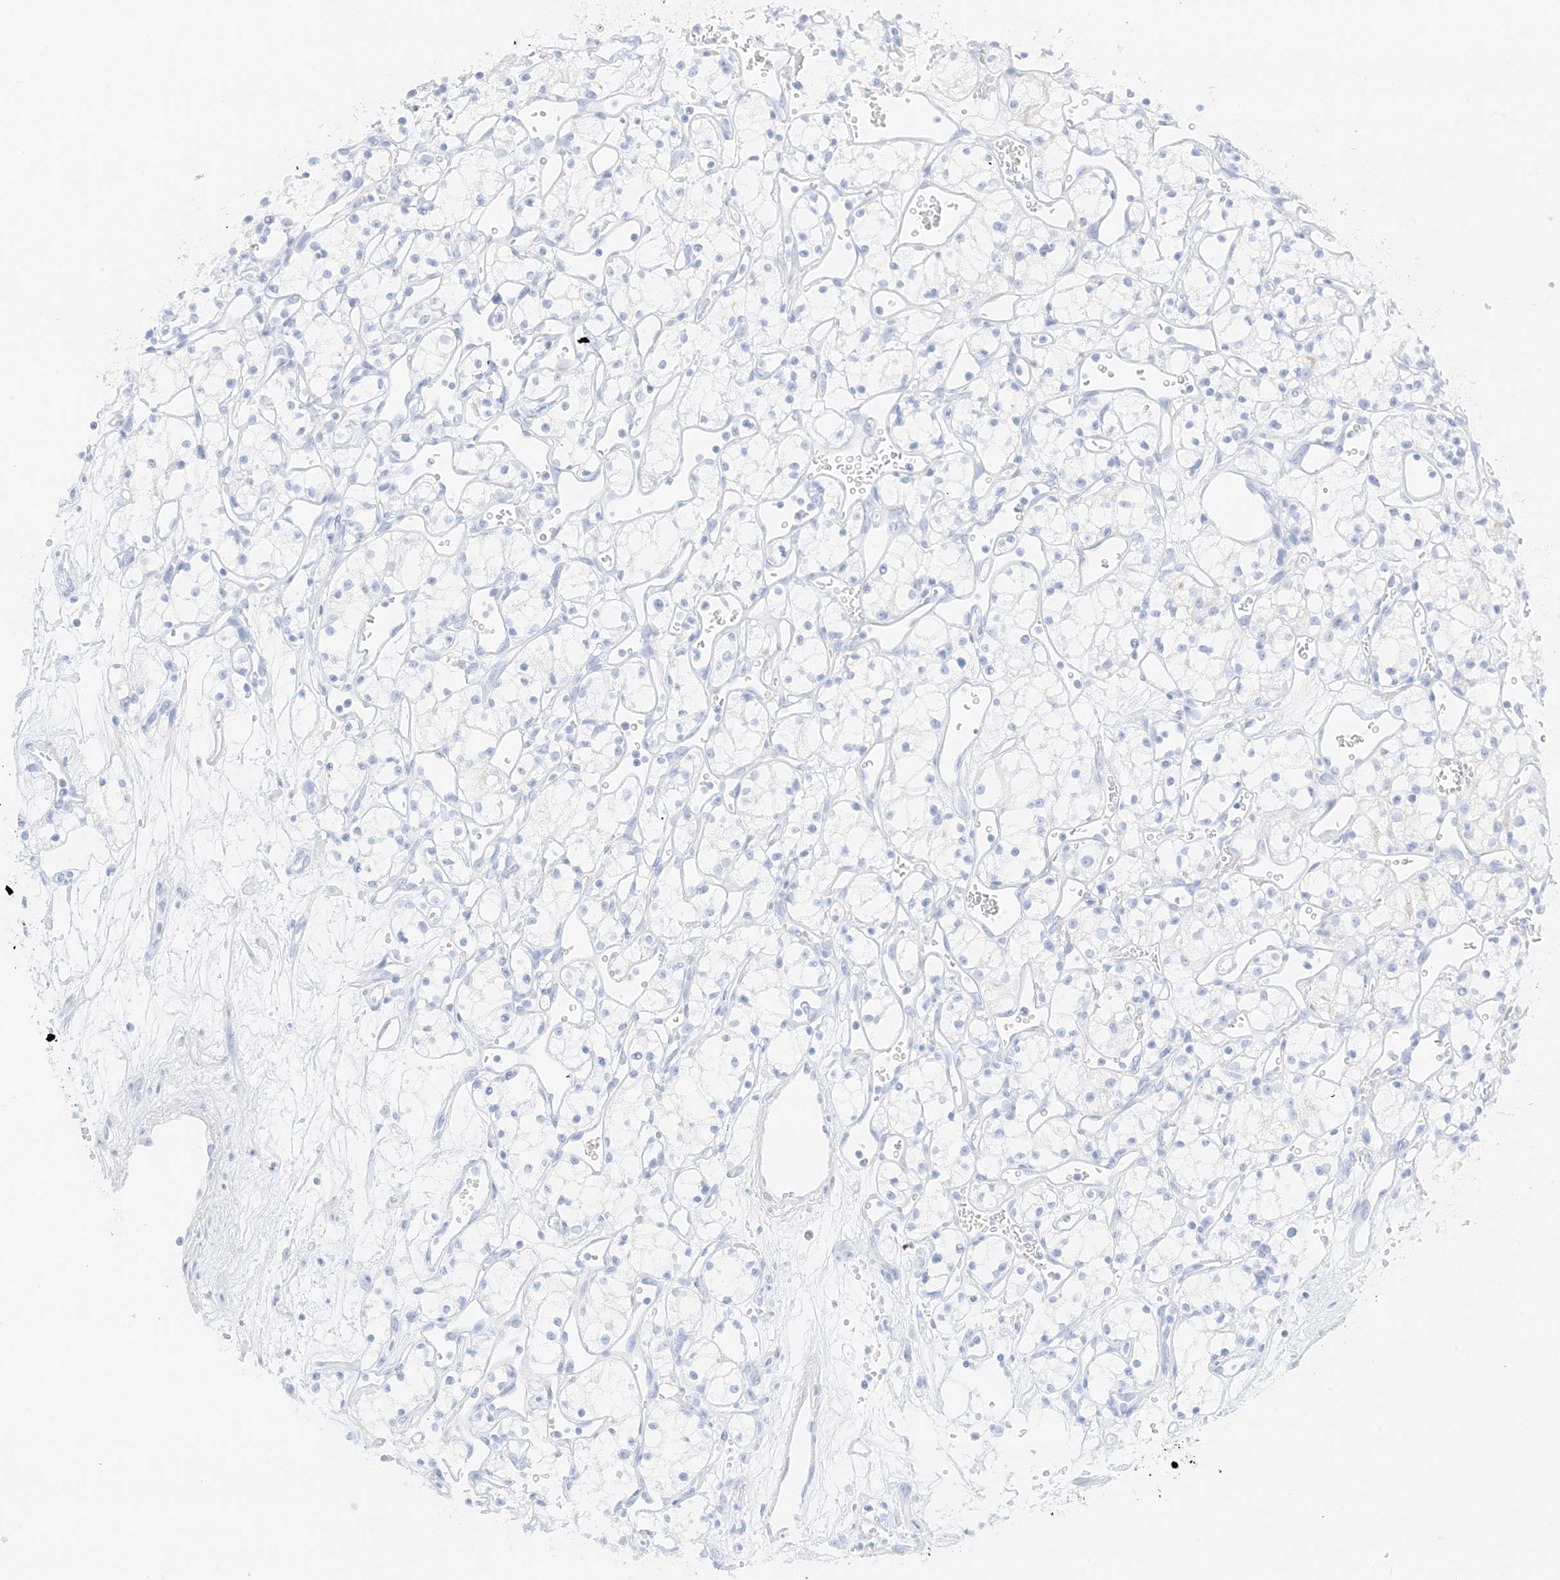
{"staining": {"intensity": "negative", "quantity": "none", "location": "none"}, "tissue": "renal cancer", "cell_type": "Tumor cells", "image_type": "cancer", "snomed": [{"axis": "morphology", "description": "Adenocarcinoma, NOS"}, {"axis": "topography", "description": "Kidney"}], "caption": "High power microscopy photomicrograph of an immunohistochemistry histopathology image of renal cancer (adenocarcinoma), revealing no significant expression in tumor cells. (DAB (3,3'-diaminobenzidine) IHC visualized using brightfield microscopy, high magnification).", "gene": "SLC22A13", "patient": {"sex": "male", "age": 59}}